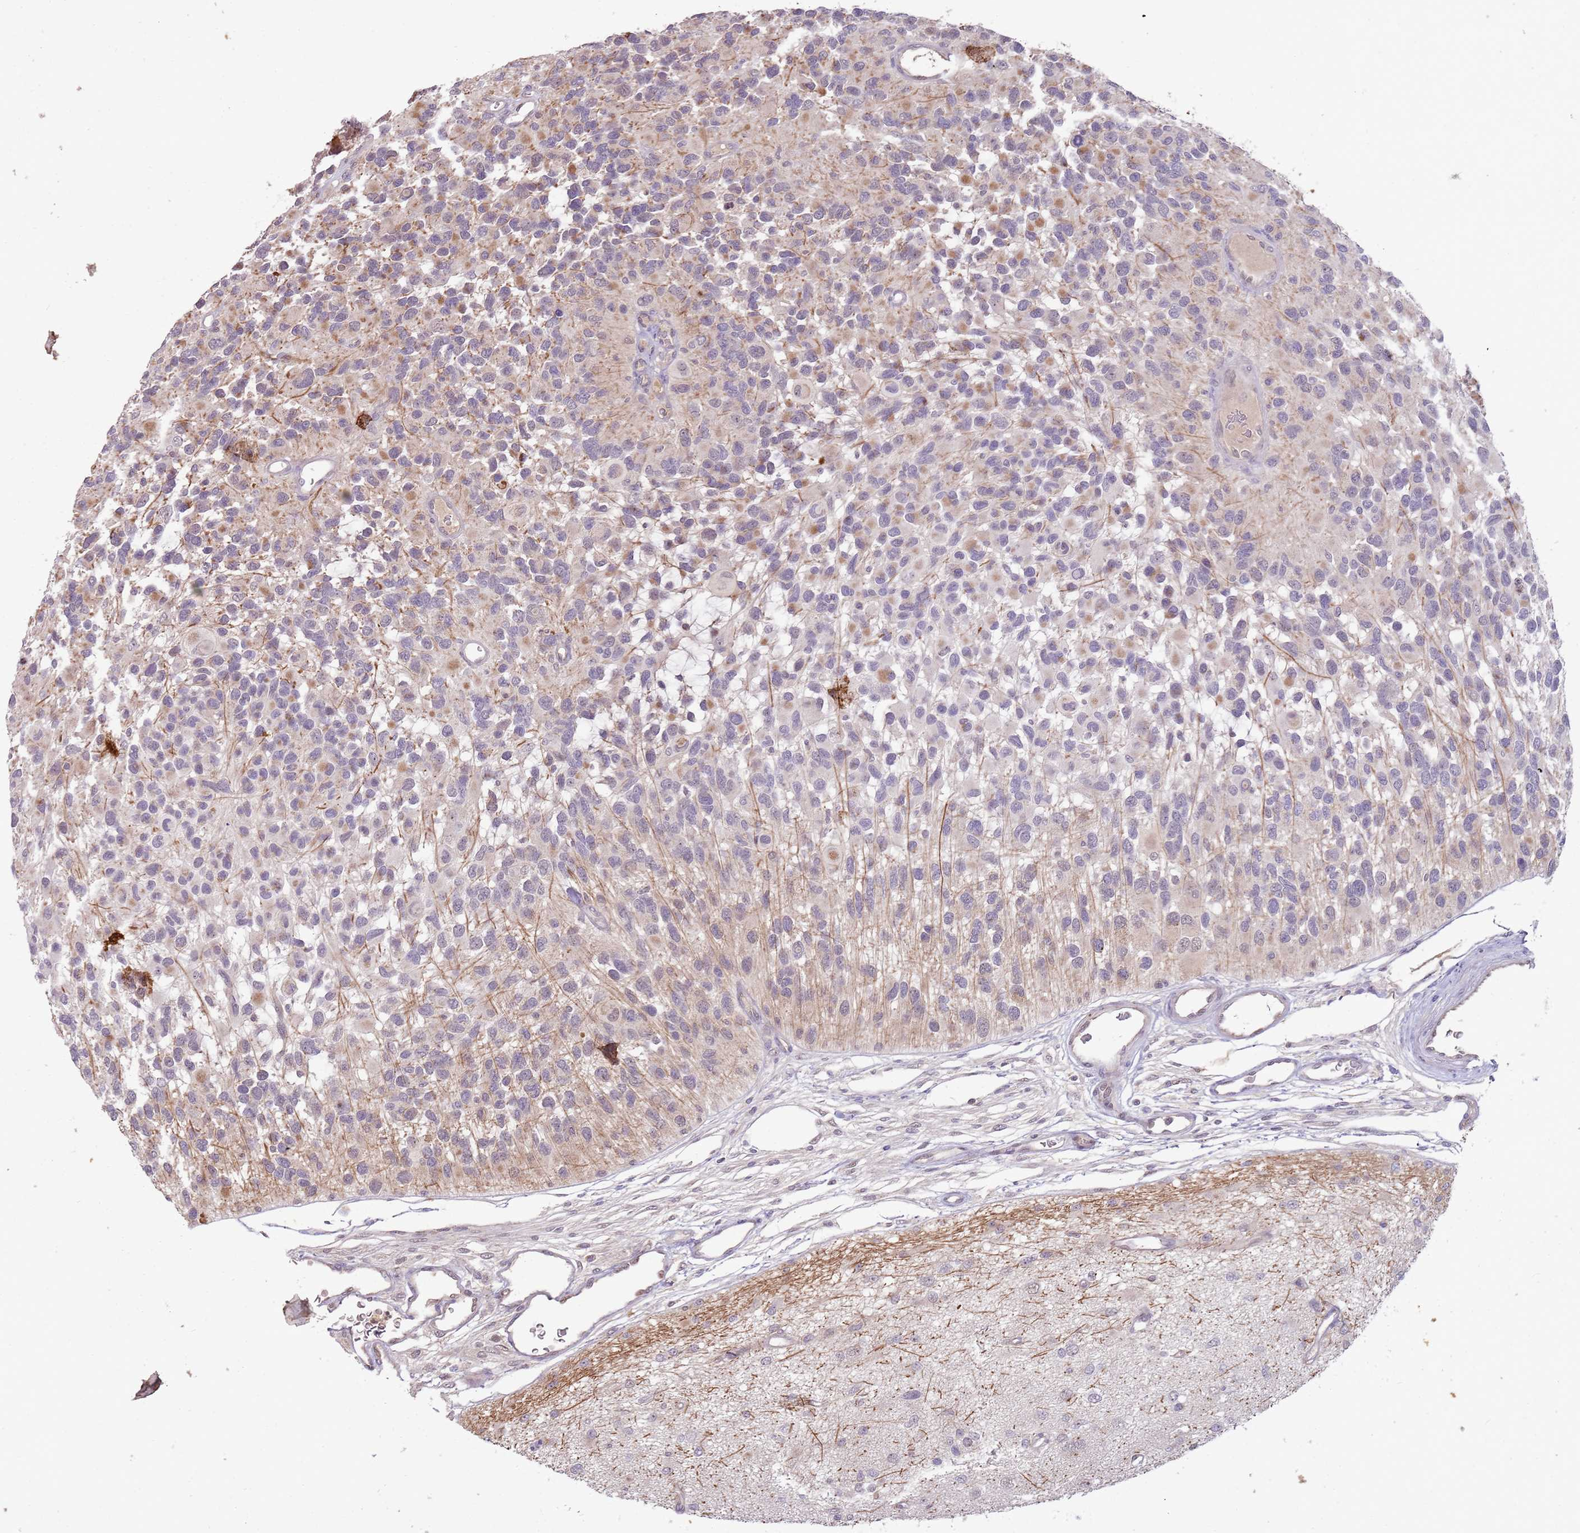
{"staining": {"intensity": "weak", "quantity": "<25%", "location": "cytoplasmic/membranous"}, "tissue": "glioma", "cell_type": "Tumor cells", "image_type": "cancer", "snomed": [{"axis": "morphology", "description": "Glioma, malignant, High grade"}, {"axis": "topography", "description": "Brain"}], "caption": "Tumor cells are negative for brown protein staining in glioma.", "gene": "NBPF6", "patient": {"sex": "male", "age": 77}}